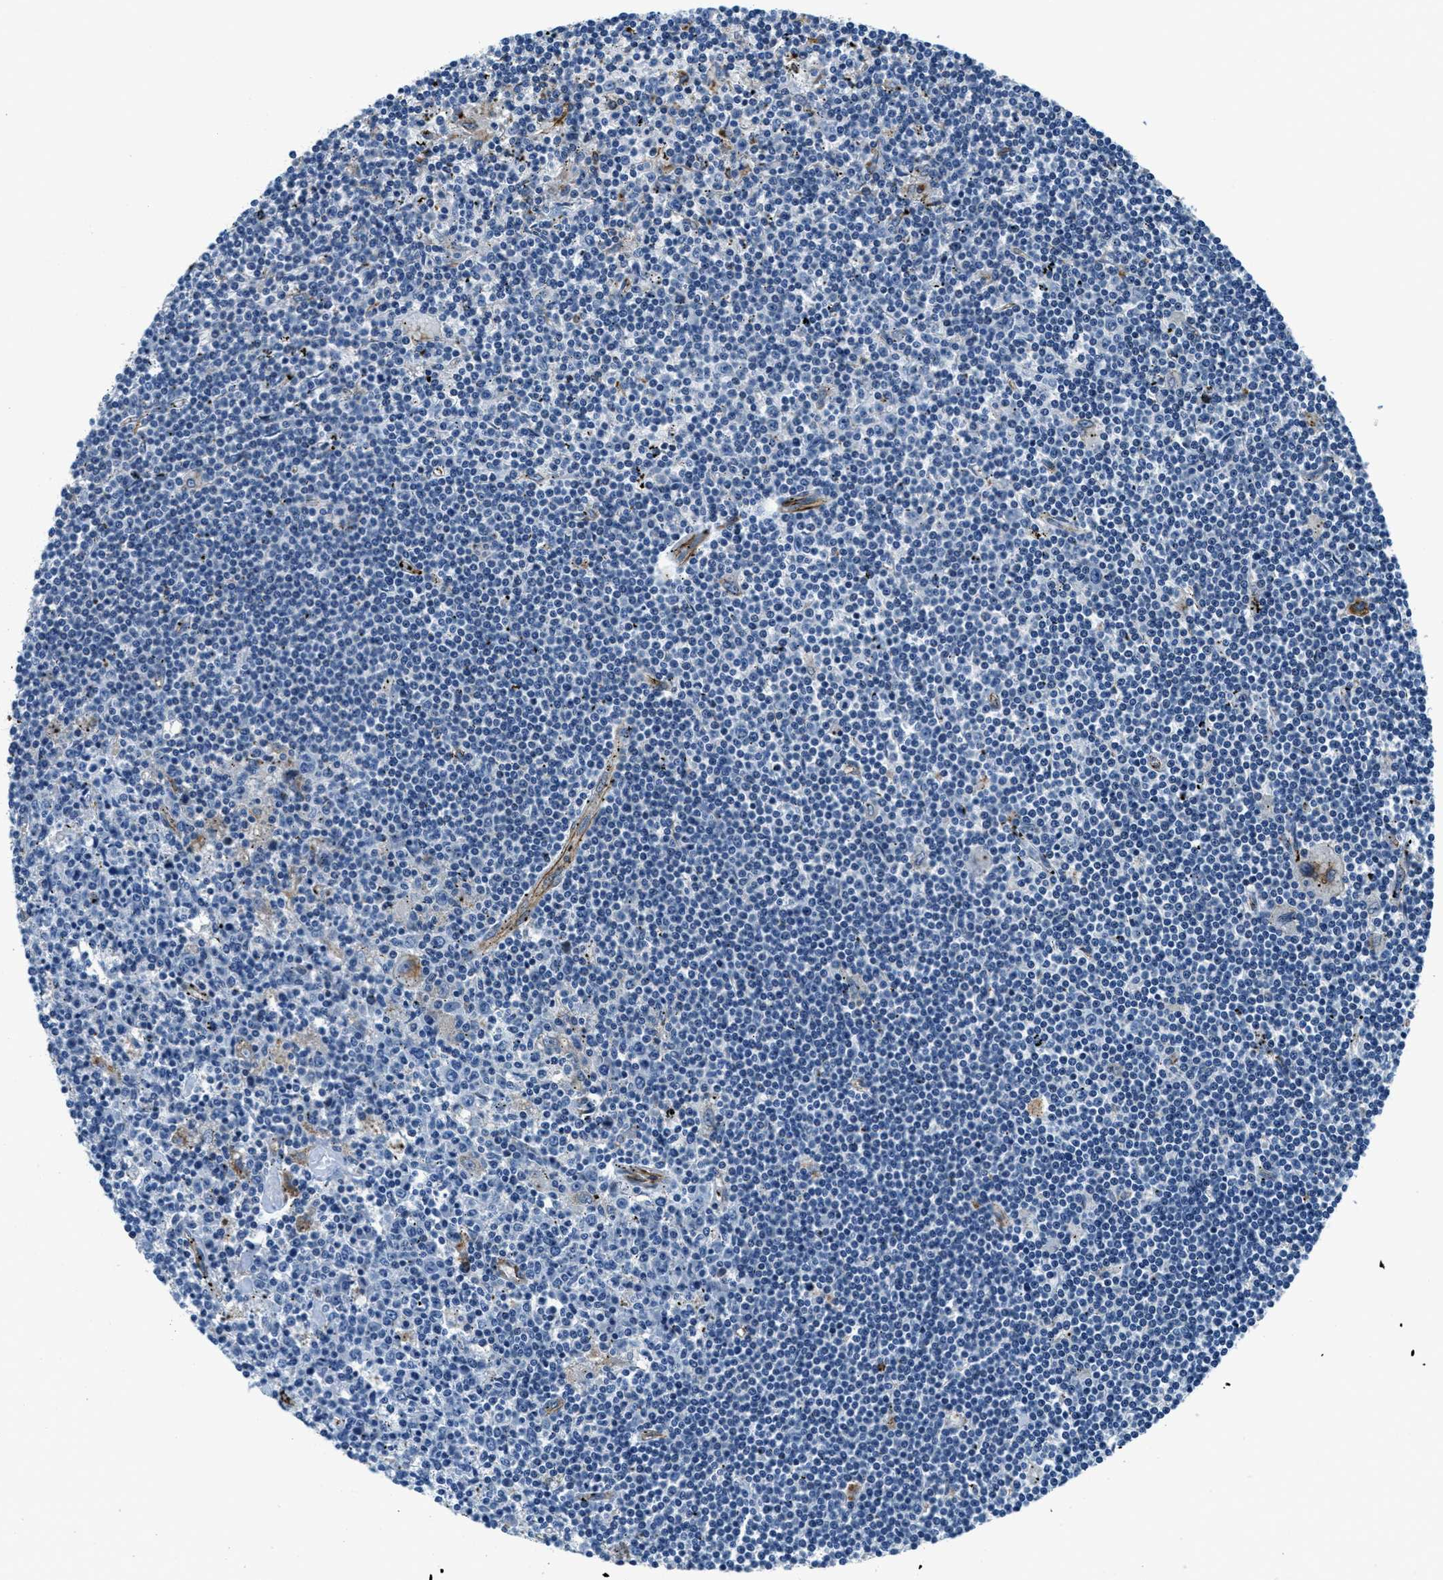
{"staining": {"intensity": "negative", "quantity": "none", "location": "none"}, "tissue": "lymphoma", "cell_type": "Tumor cells", "image_type": "cancer", "snomed": [{"axis": "morphology", "description": "Malignant lymphoma, non-Hodgkin's type, Low grade"}, {"axis": "topography", "description": "Spleen"}], "caption": "High magnification brightfield microscopy of malignant lymphoma, non-Hodgkin's type (low-grade) stained with DAB (3,3'-diaminobenzidine) (brown) and counterstained with hematoxylin (blue): tumor cells show no significant expression. Nuclei are stained in blue.", "gene": "GNS", "patient": {"sex": "male", "age": 76}}